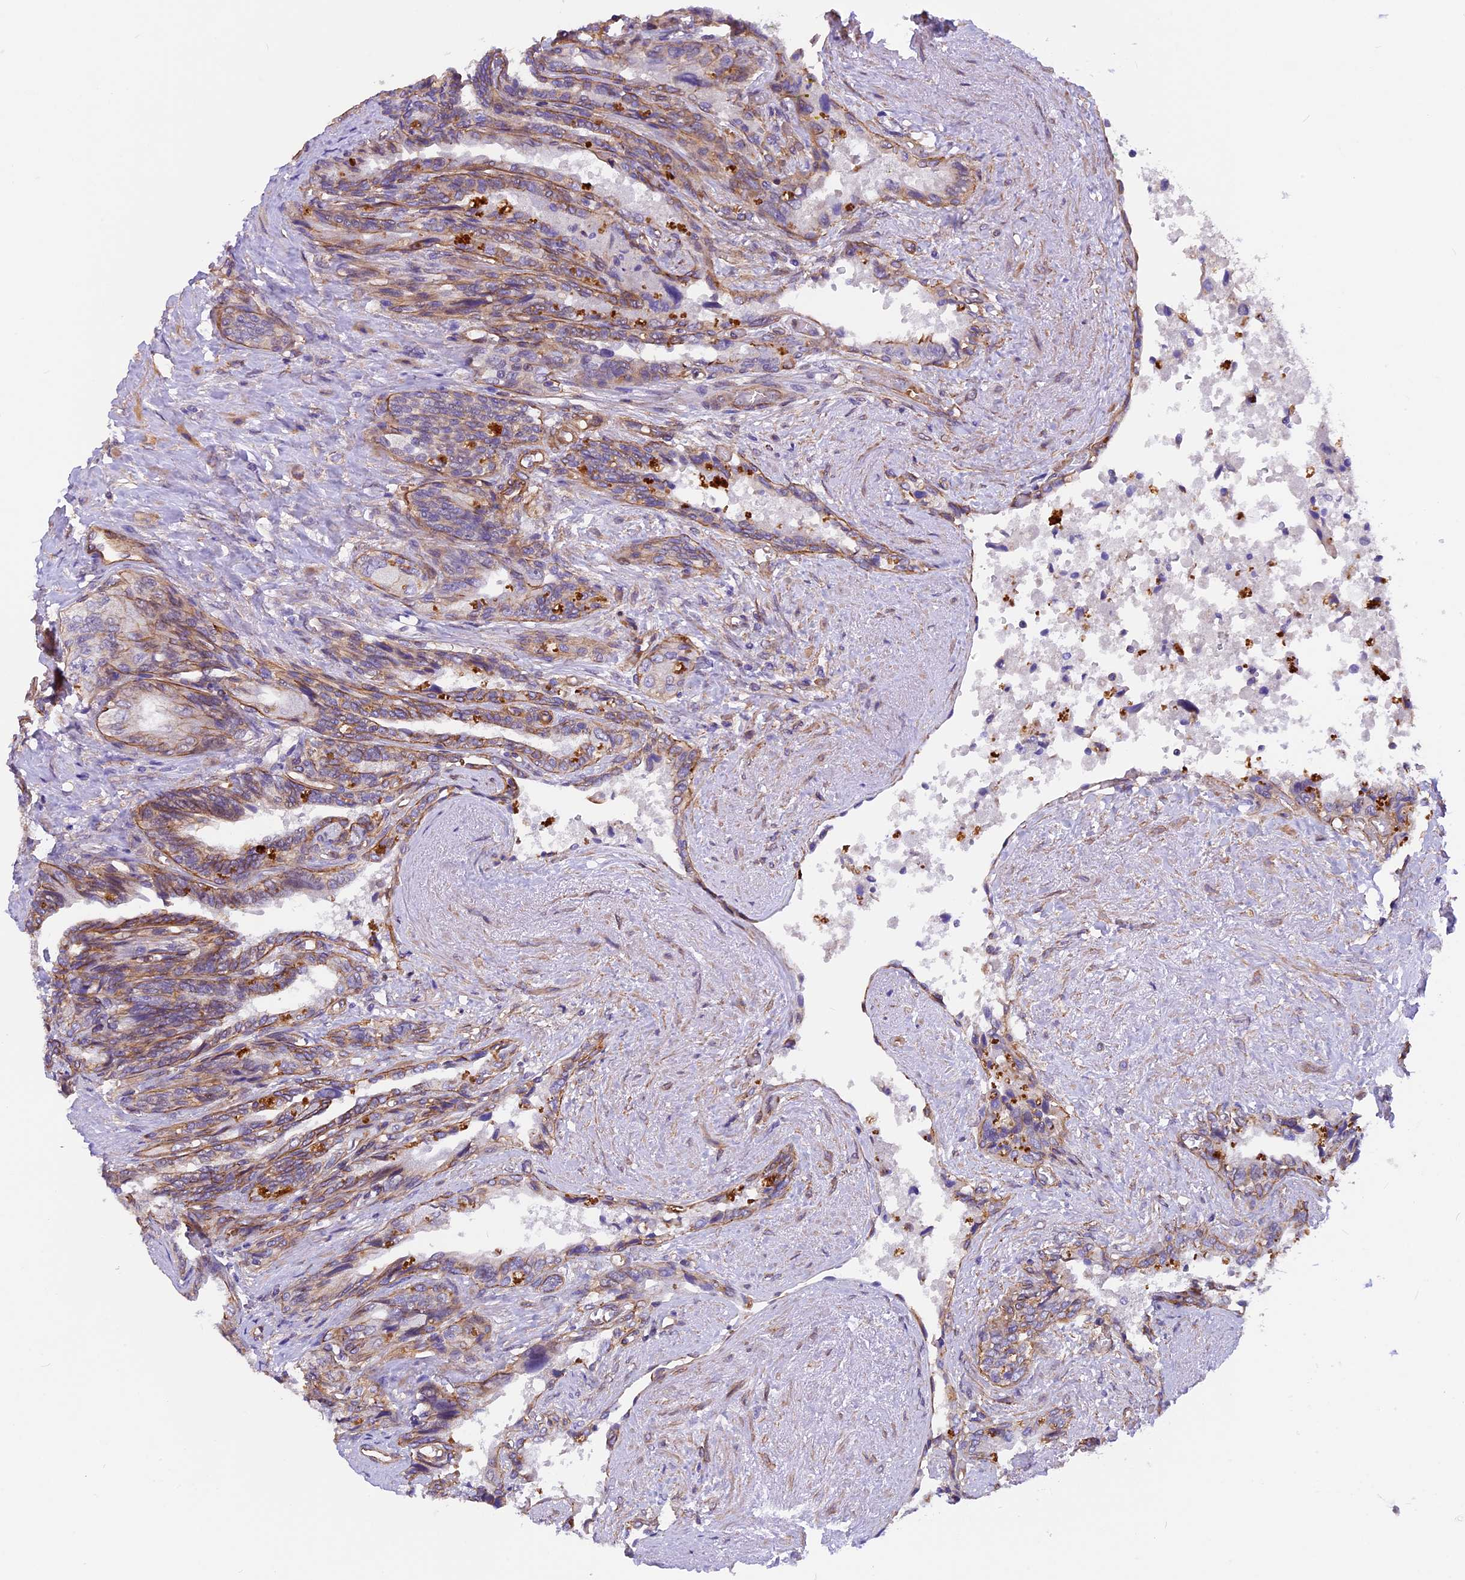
{"staining": {"intensity": "weak", "quantity": ">75%", "location": "cytoplasmic/membranous"}, "tissue": "seminal vesicle", "cell_type": "Glandular cells", "image_type": "normal", "snomed": [{"axis": "morphology", "description": "Normal tissue, NOS"}, {"axis": "topography", "description": "Seminal veicle"}, {"axis": "topography", "description": "Peripheral nerve tissue"}], "caption": "DAB immunohistochemical staining of normal seminal vesicle demonstrates weak cytoplasmic/membranous protein expression in approximately >75% of glandular cells. (brown staining indicates protein expression, while blue staining denotes nuclei).", "gene": "MED20", "patient": {"sex": "male", "age": 60}}